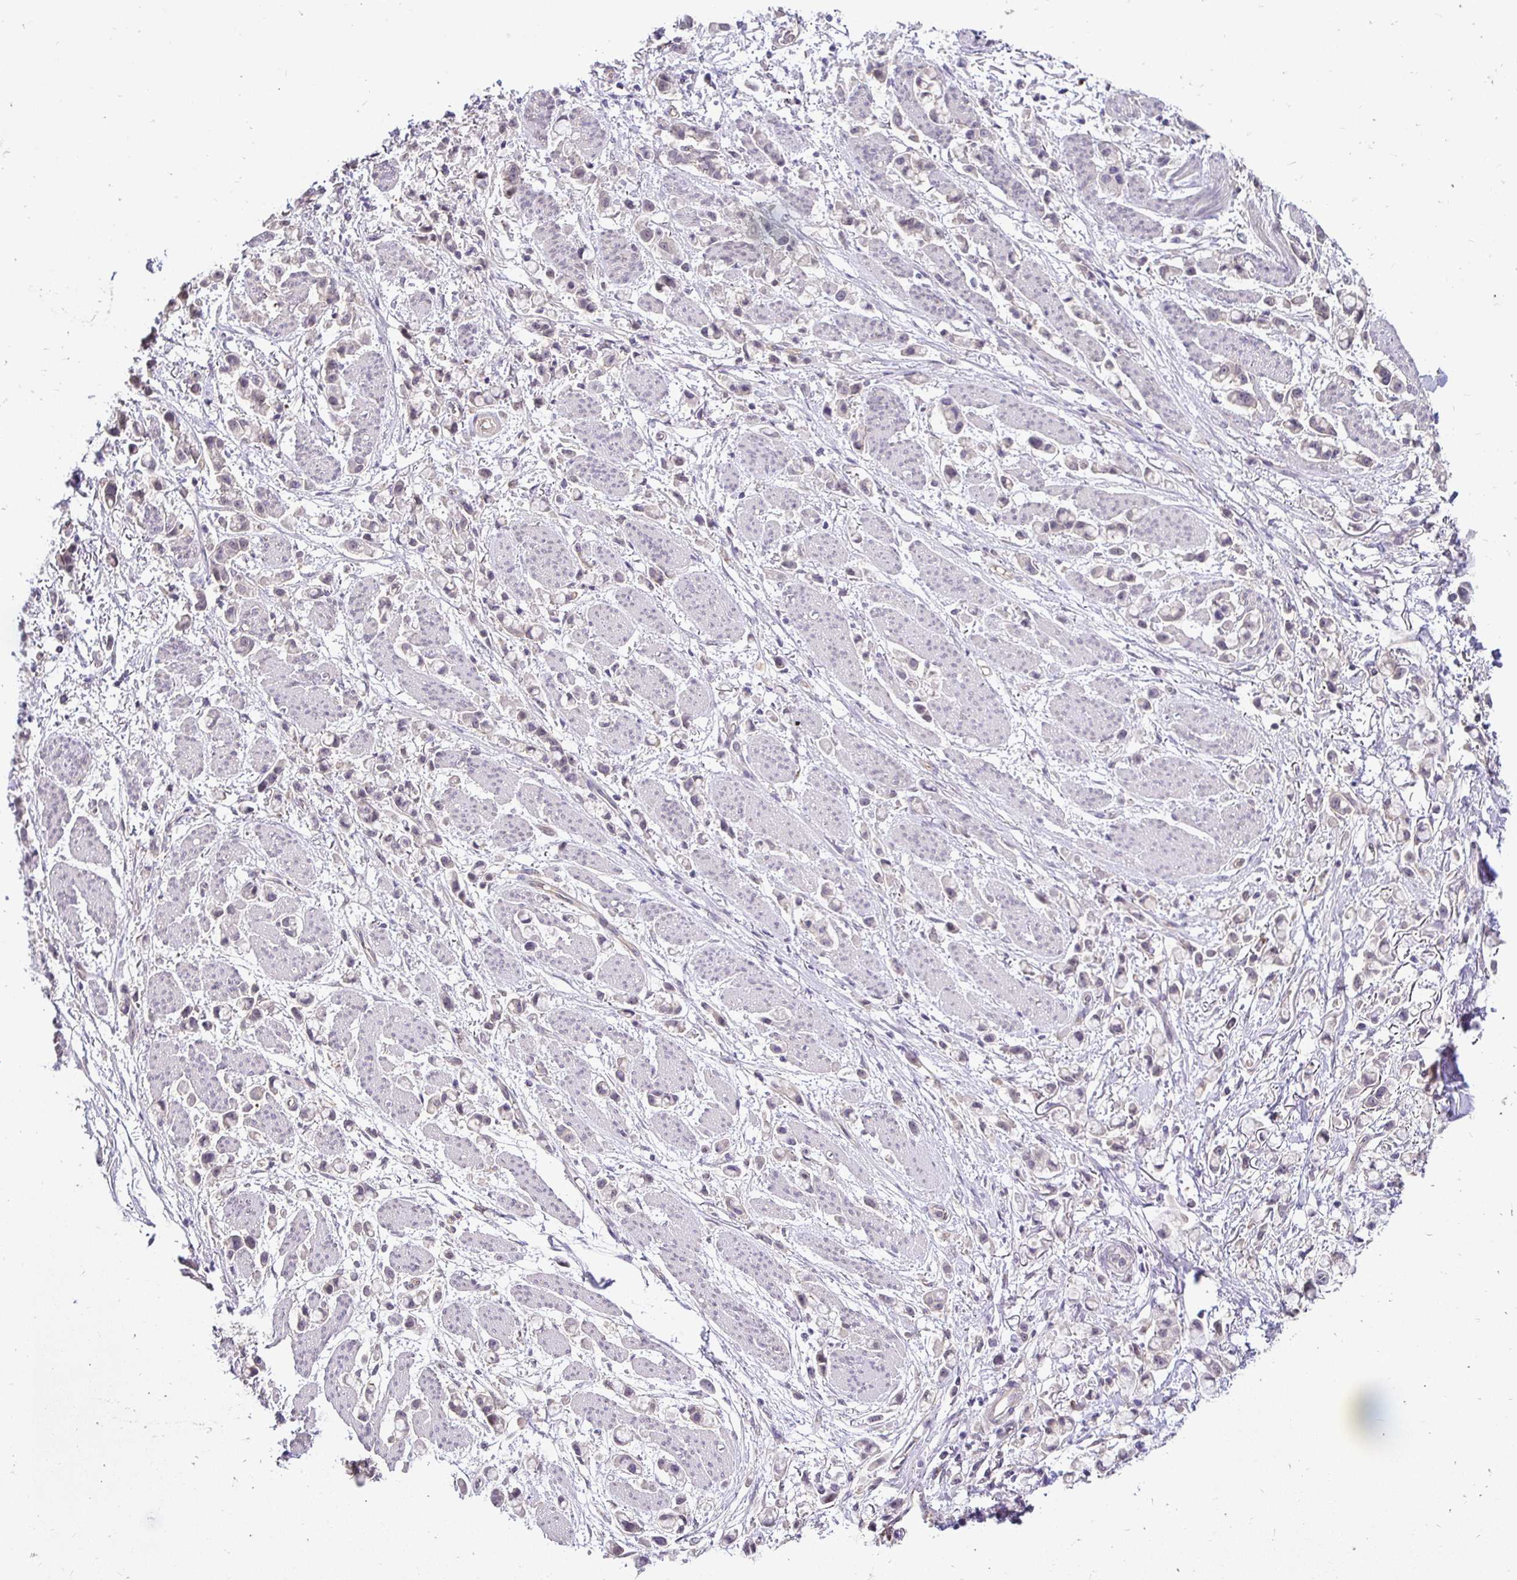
{"staining": {"intensity": "negative", "quantity": "none", "location": "none"}, "tissue": "stomach cancer", "cell_type": "Tumor cells", "image_type": "cancer", "snomed": [{"axis": "morphology", "description": "Adenocarcinoma, NOS"}, {"axis": "topography", "description": "Stomach"}], "caption": "This micrograph is of stomach cancer (adenocarcinoma) stained with IHC to label a protein in brown with the nuclei are counter-stained blue. There is no staining in tumor cells. (DAB immunohistochemistry (IHC), high magnification).", "gene": "SLC9A1", "patient": {"sex": "female", "age": 81}}